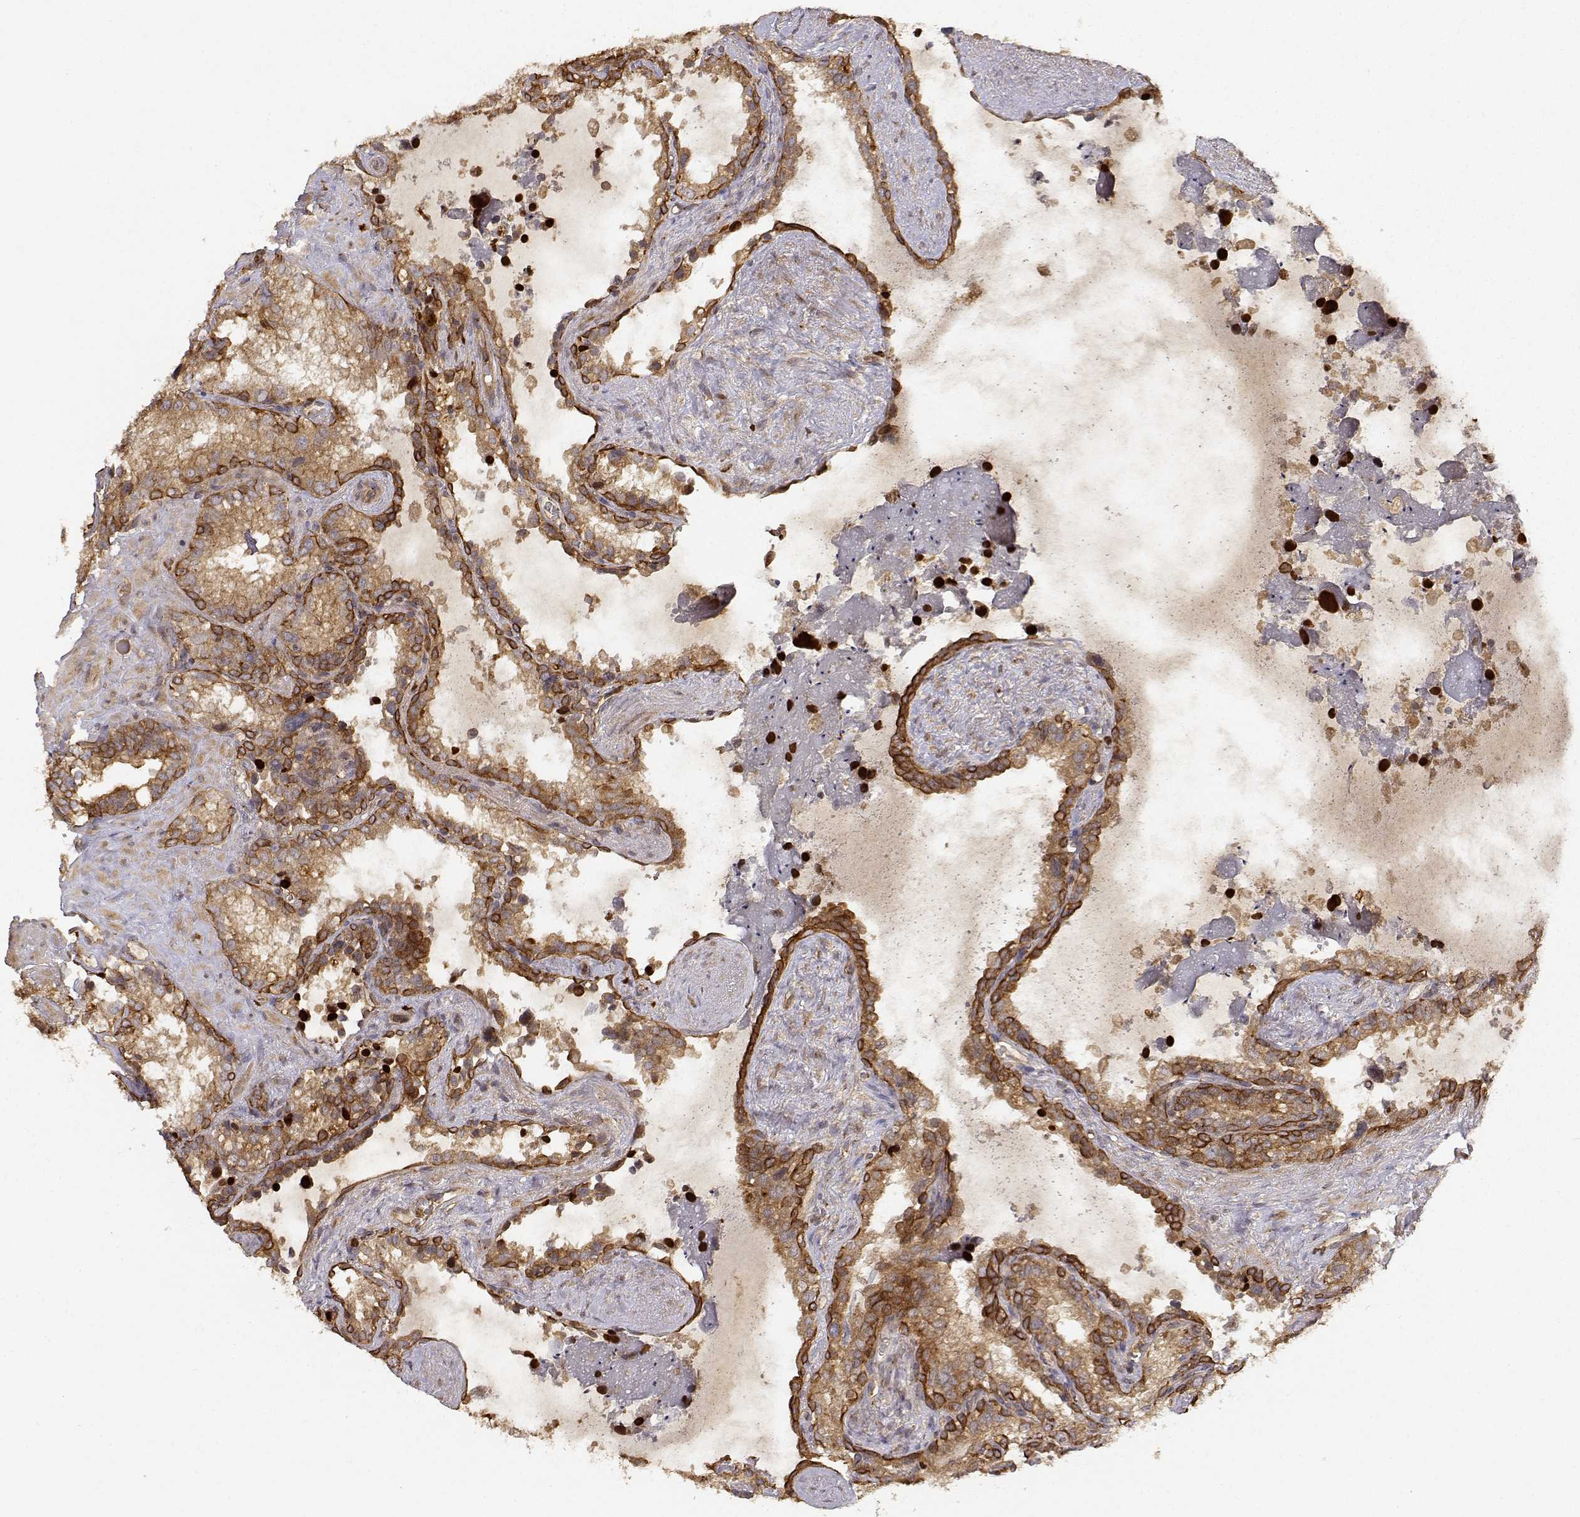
{"staining": {"intensity": "strong", "quantity": "<25%", "location": "cytoplasmic/membranous"}, "tissue": "seminal vesicle", "cell_type": "Glandular cells", "image_type": "normal", "snomed": [{"axis": "morphology", "description": "Normal tissue, NOS"}, {"axis": "topography", "description": "Seminal veicle"}], "caption": "DAB (3,3'-diaminobenzidine) immunohistochemical staining of unremarkable human seminal vesicle displays strong cytoplasmic/membranous protein staining in approximately <25% of glandular cells.", "gene": "CDK5RAP2", "patient": {"sex": "male", "age": 71}}